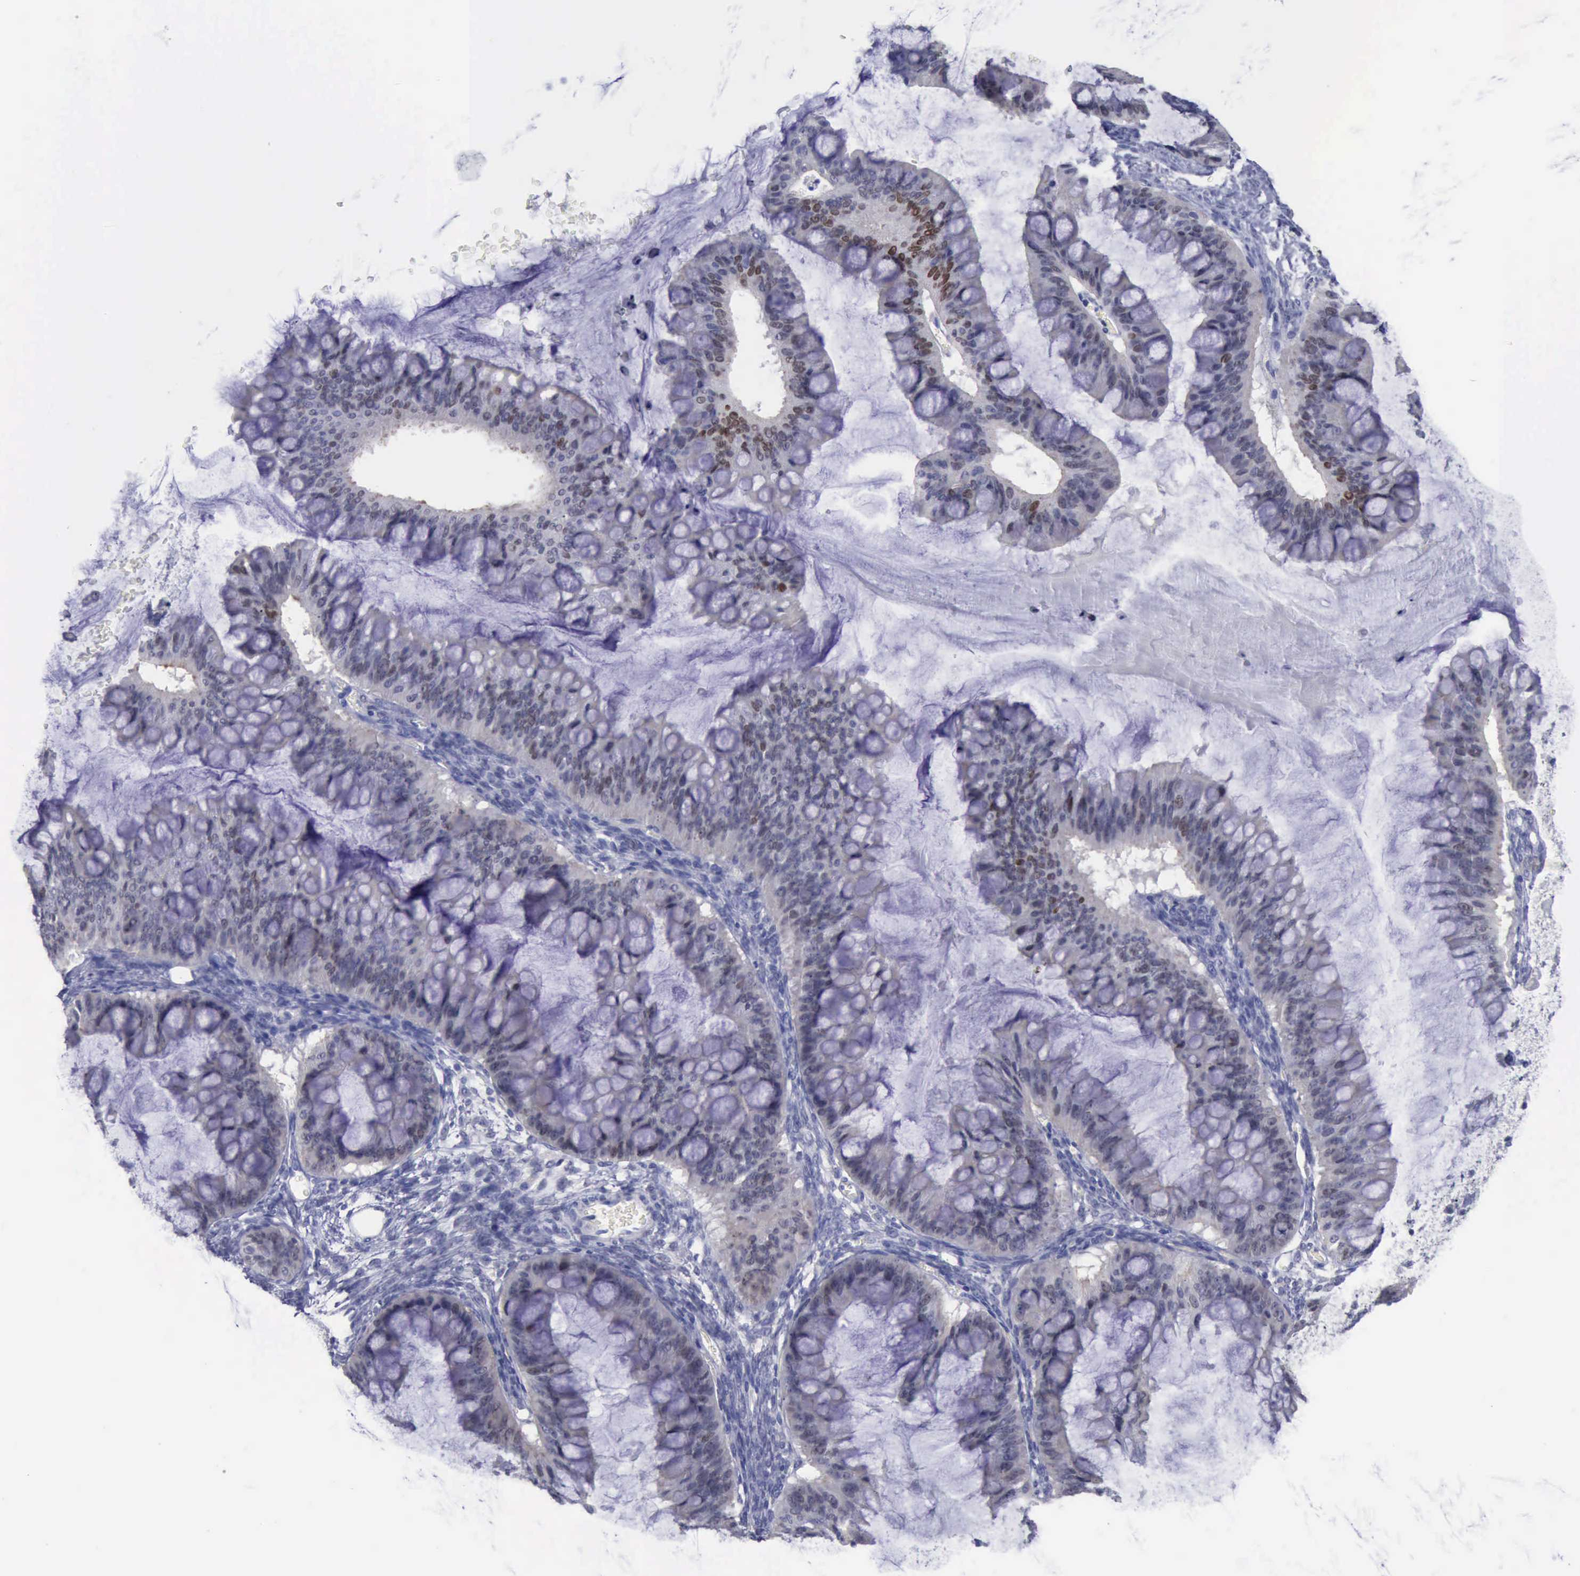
{"staining": {"intensity": "weak", "quantity": "25%-75%", "location": "nuclear"}, "tissue": "ovarian cancer", "cell_type": "Tumor cells", "image_type": "cancer", "snomed": [{"axis": "morphology", "description": "Cystadenocarcinoma, mucinous, NOS"}, {"axis": "topography", "description": "Ovary"}], "caption": "High-magnification brightfield microscopy of ovarian cancer (mucinous cystadenocarcinoma) stained with DAB (3,3'-diaminobenzidine) (brown) and counterstained with hematoxylin (blue). tumor cells exhibit weak nuclear positivity is seen in about25%-75% of cells.", "gene": "SATB2", "patient": {"sex": "female", "age": 73}}